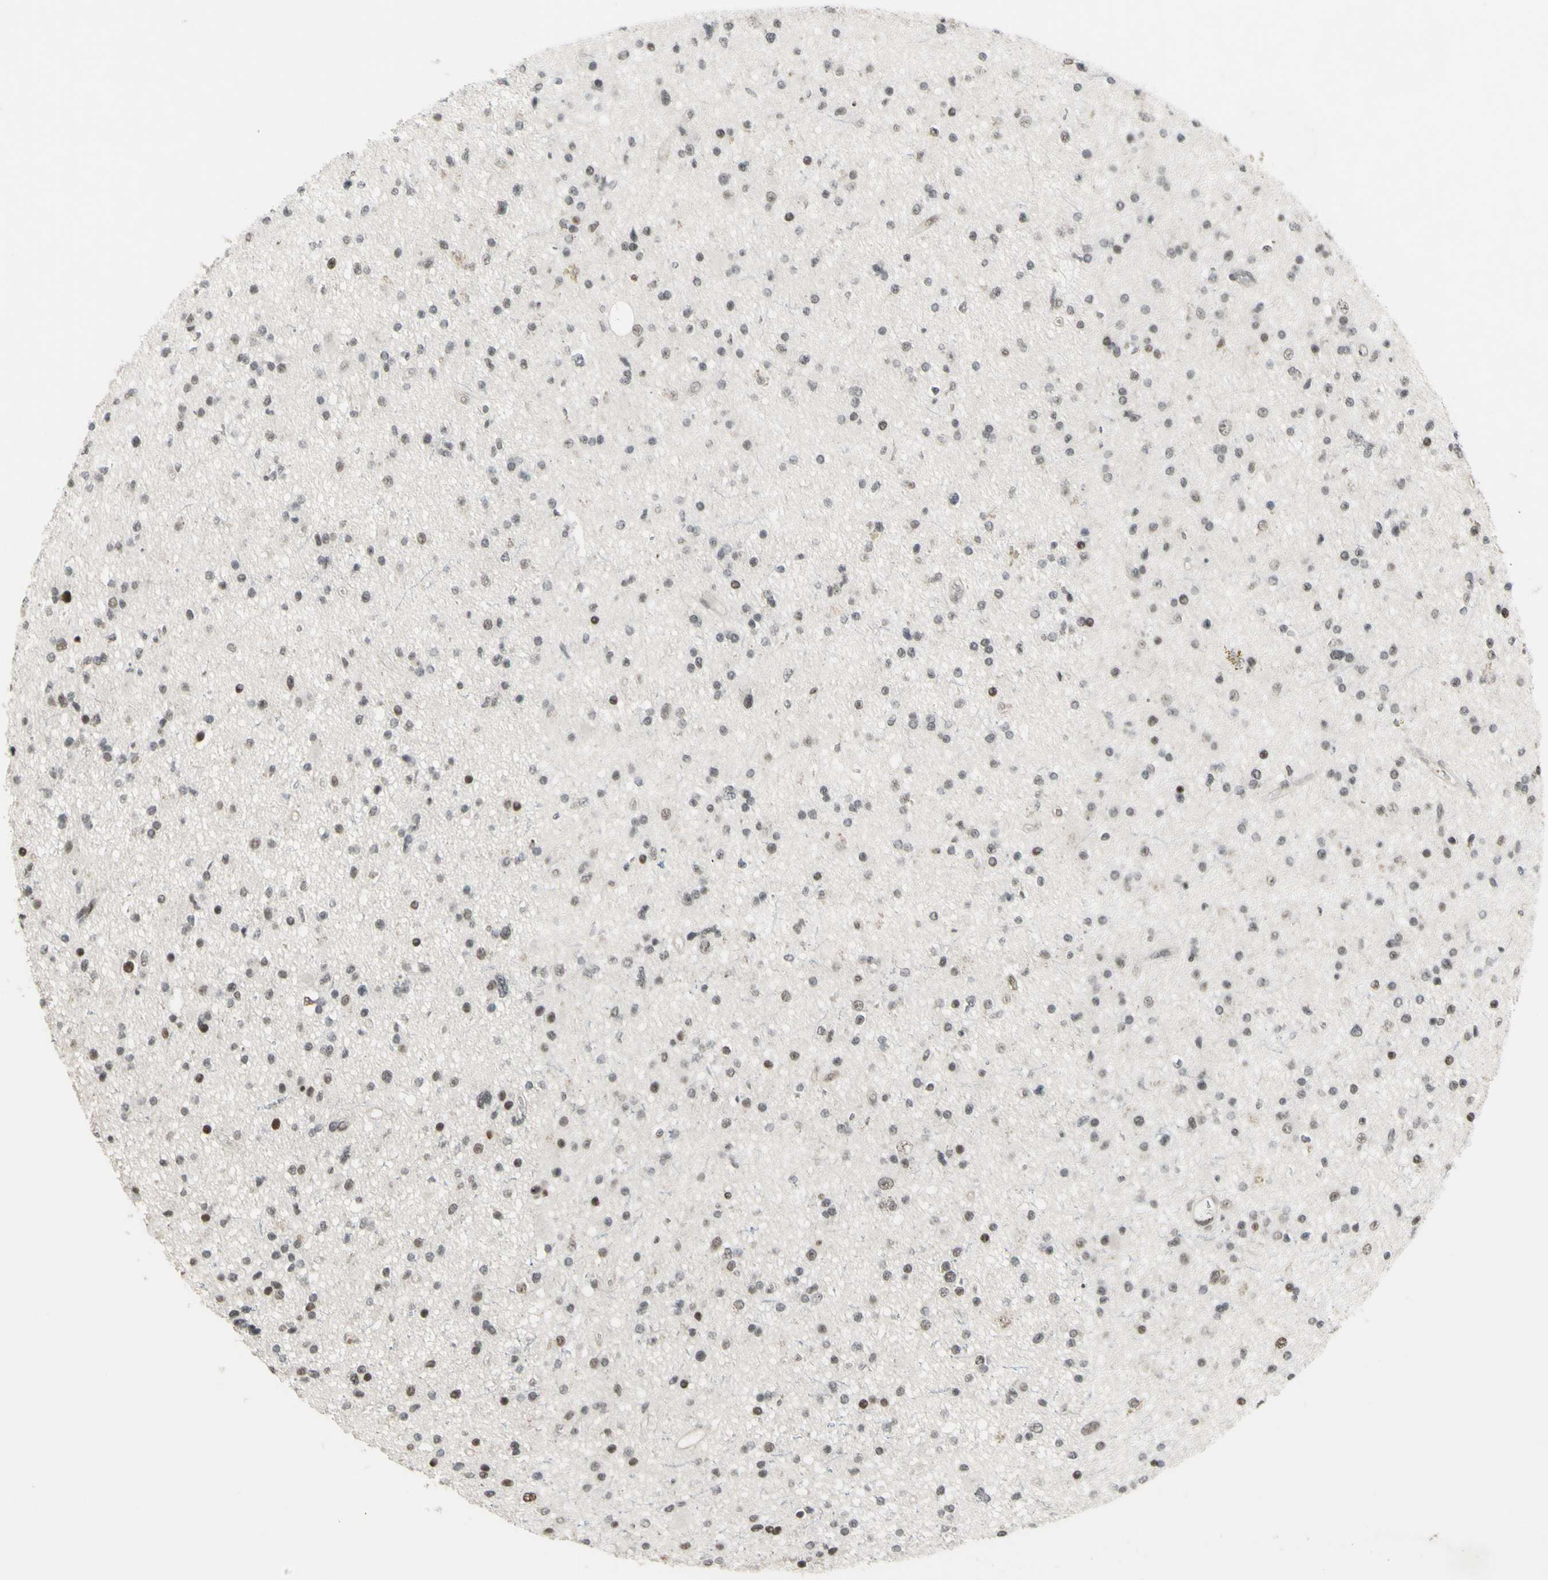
{"staining": {"intensity": "moderate", "quantity": "<25%", "location": "nuclear"}, "tissue": "glioma", "cell_type": "Tumor cells", "image_type": "cancer", "snomed": [{"axis": "morphology", "description": "Glioma, malignant, High grade"}, {"axis": "topography", "description": "Brain"}], "caption": "Protein staining of glioma tissue demonstrates moderate nuclear positivity in approximately <25% of tumor cells. (DAB (3,3'-diaminobenzidine) = brown stain, brightfield microscopy at high magnification).", "gene": "SUPT6H", "patient": {"sex": "male", "age": 33}}